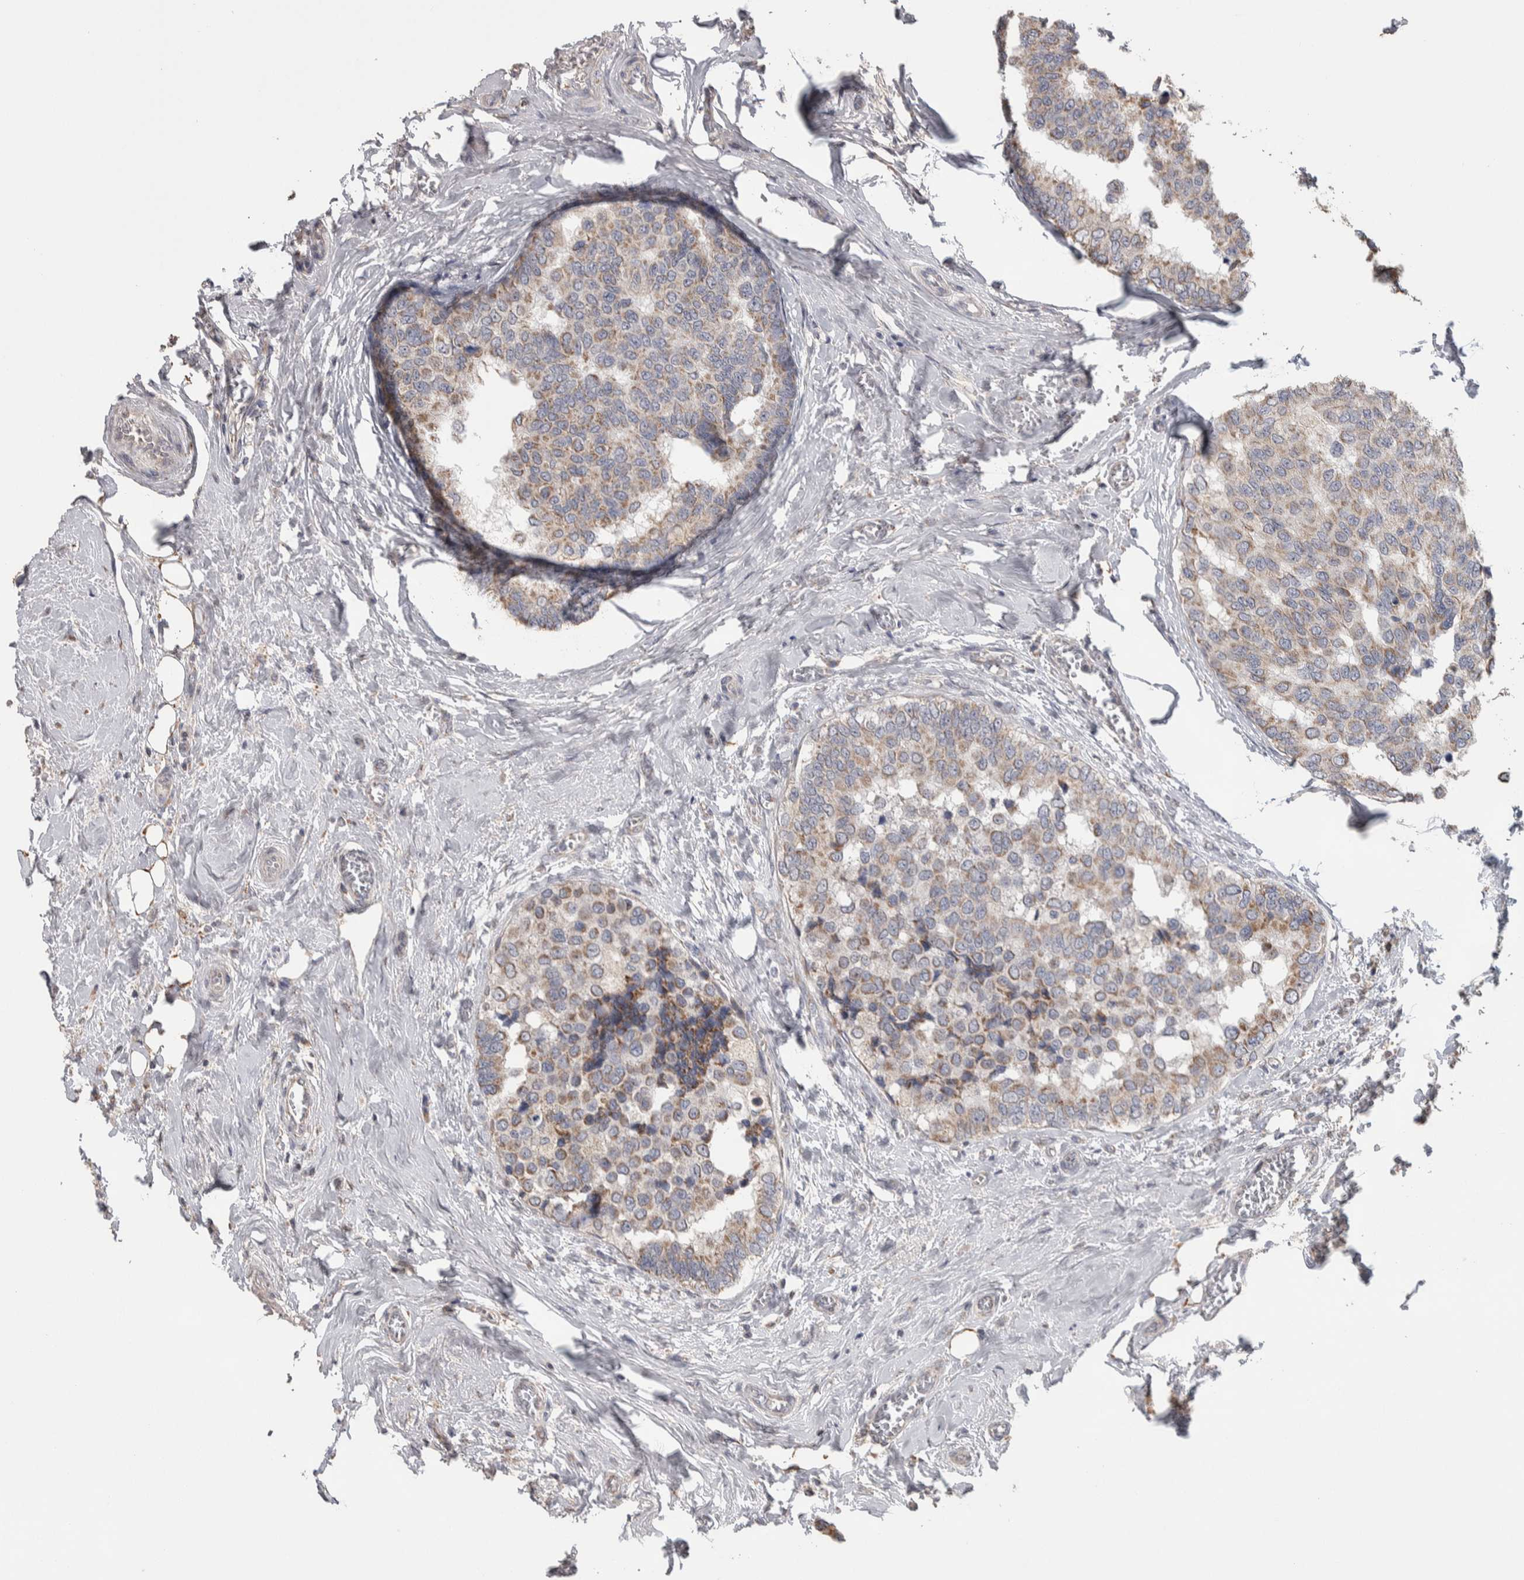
{"staining": {"intensity": "weak", "quantity": "25%-75%", "location": "cytoplasmic/membranous"}, "tissue": "breast cancer", "cell_type": "Tumor cells", "image_type": "cancer", "snomed": [{"axis": "morphology", "description": "Normal tissue, NOS"}, {"axis": "morphology", "description": "Duct carcinoma"}, {"axis": "topography", "description": "Breast"}], "caption": "Immunohistochemistry (IHC) of human breast cancer displays low levels of weak cytoplasmic/membranous positivity in approximately 25%-75% of tumor cells. (DAB IHC, brown staining for protein, blue staining for nuclei).", "gene": "SCO1", "patient": {"sex": "female", "age": 43}}